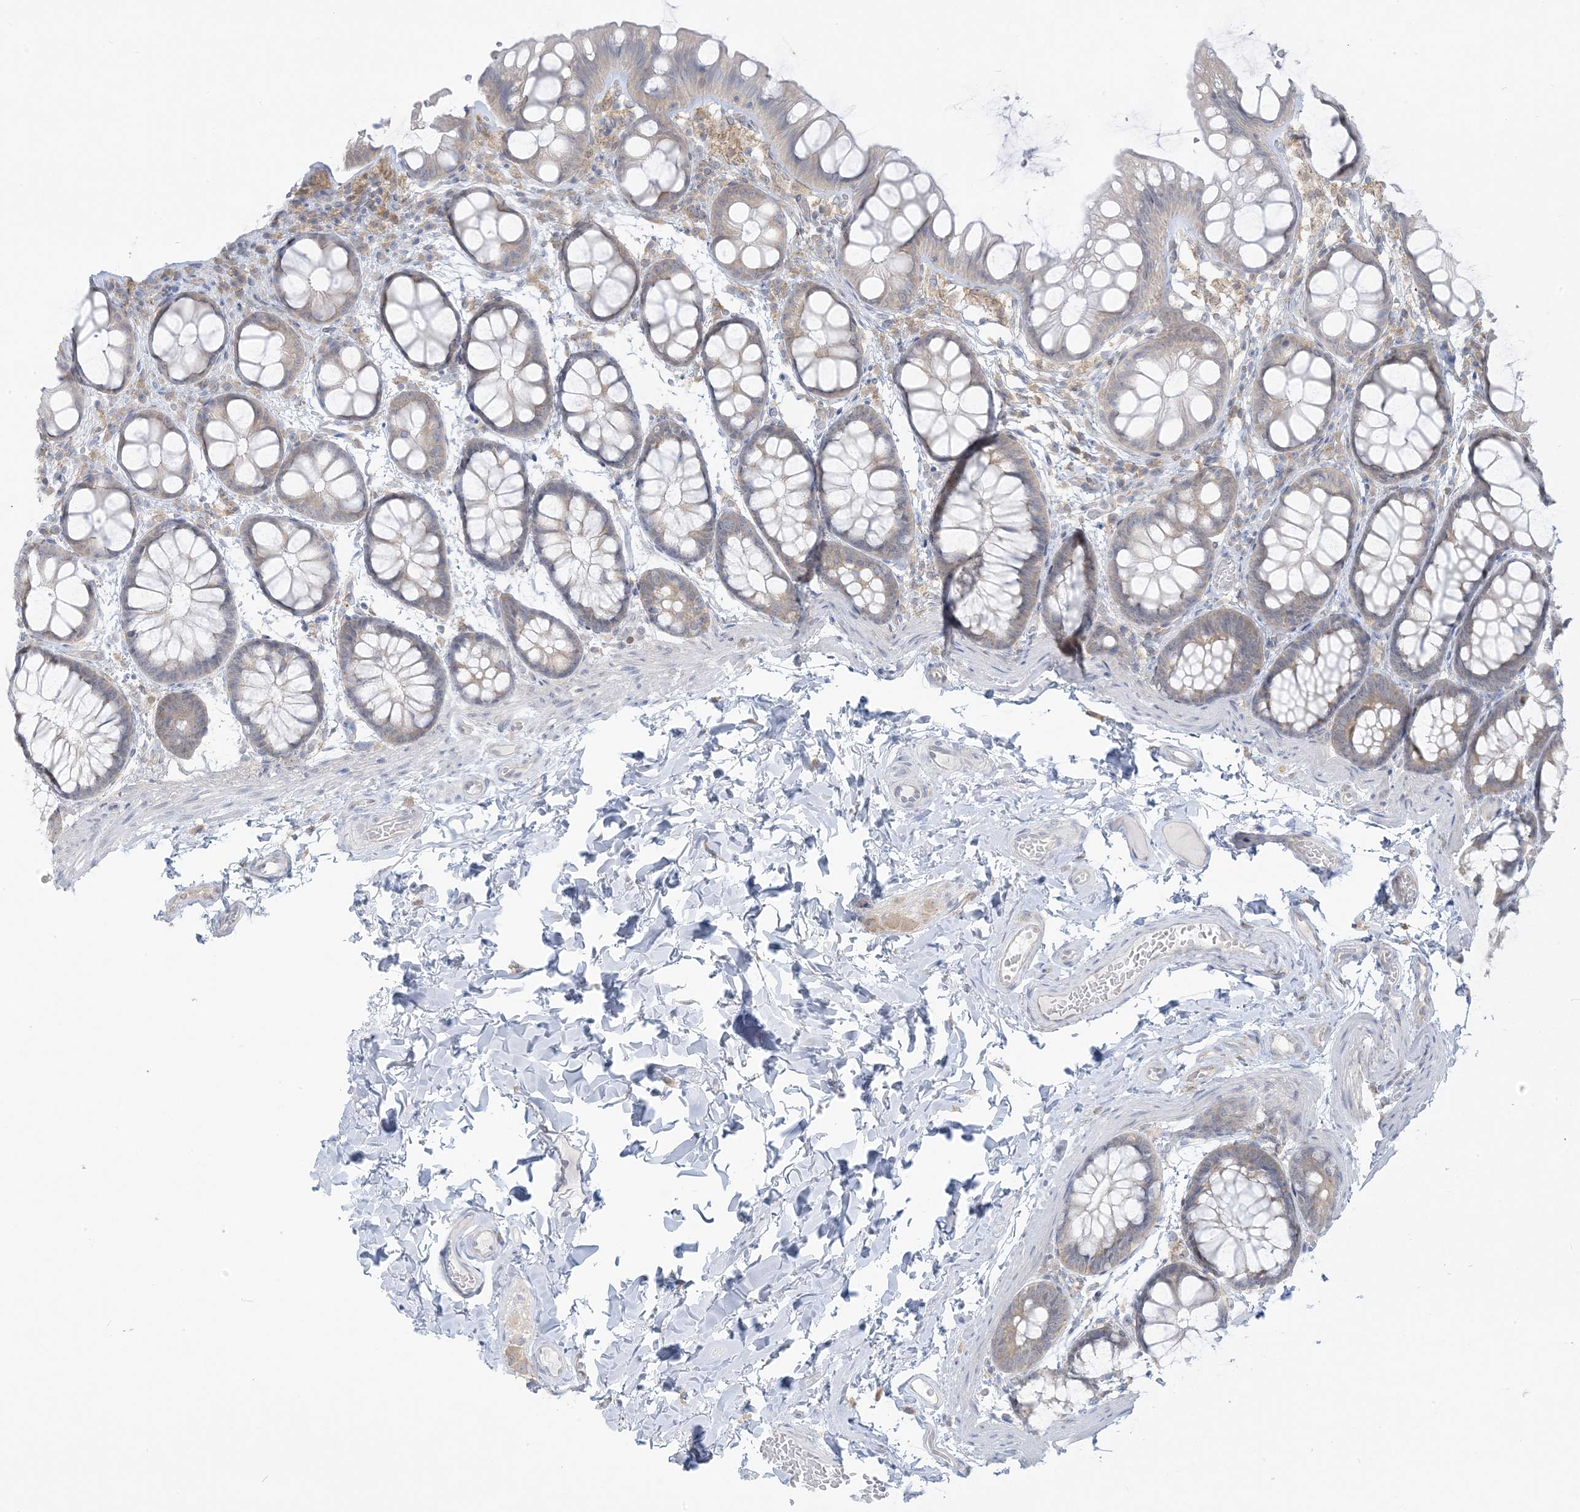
{"staining": {"intensity": "negative", "quantity": "none", "location": "none"}, "tissue": "colon", "cell_type": "Endothelial cells", "image_type": "normal", "snomed": [{"axis": "morphology", "description": "Normal tissue, NOS"}, {"axis": "topography", "description": "Colon"}], "caption": "Immunohistochemistry of benign human colon displays no staining in endothelial cells. Nuclei are stained in blue.", "gene": "EEFSEC", "patient": {"sex": "male", "age": 47}}